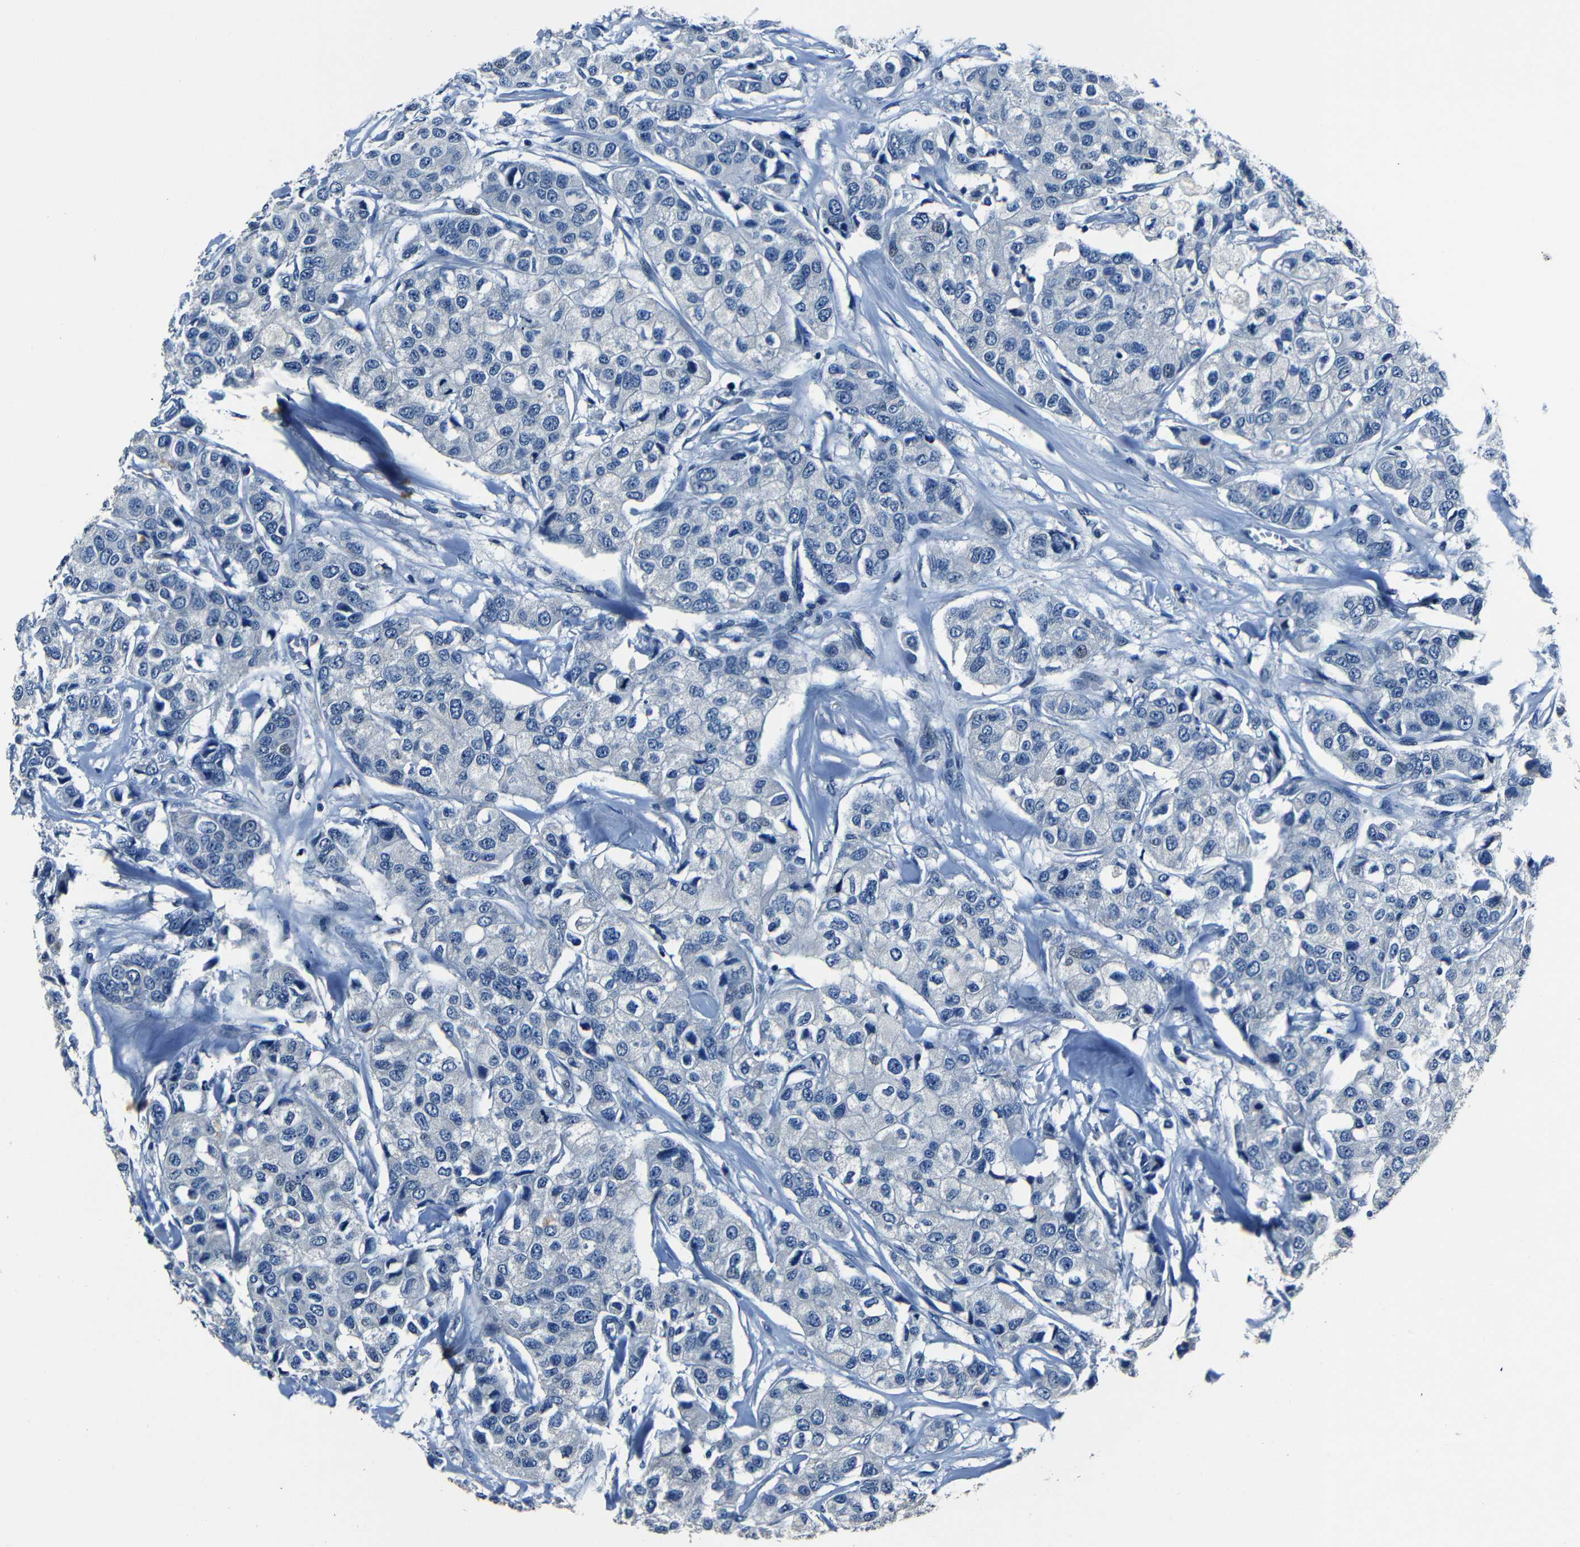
{"staining": {"intensity": "negative", "quantity": "none", "location": "none"}, "tissue": "breast cancer", "cell_type": "Tumor cells", "image_type": "cancer", "snomed": [{"axis": "morphology", "description": "Duct carcinoma"}, {"axis": "topography", "description": "Breast"}], "caption": "High power microscopy photomicrograph of an immunohistochemistry micrograph of invasive ductal carcinoma (breast), revealing no significant expression in tumor cells.", "gene": "NCMAP", "patient": {"sex": "female", "age": 80}}